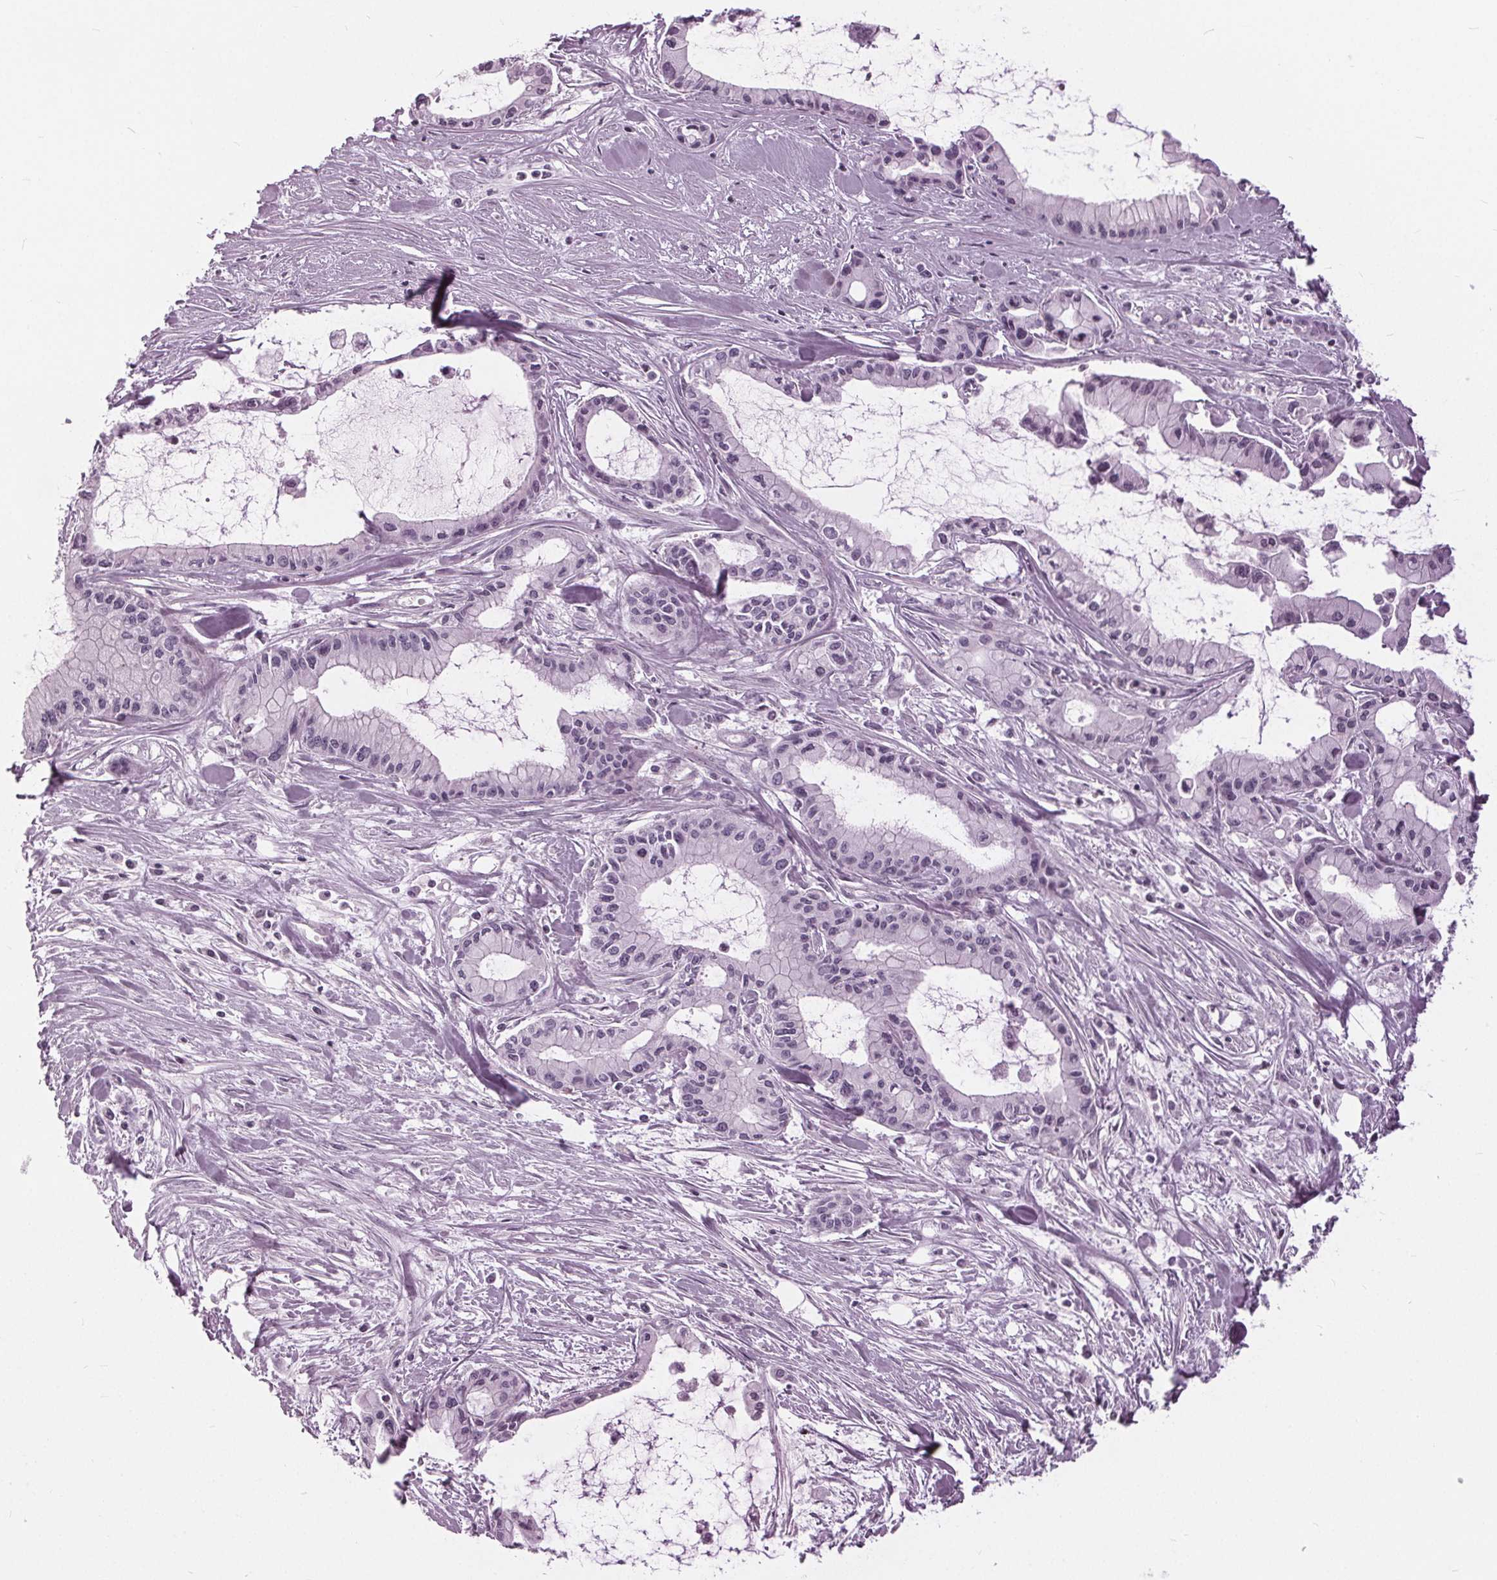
{"staining": {"intensity": "negative", "quantity": "none", "location": "none"}, "tissue": "pancreatic cancer", "cell_type": "Tumor cells", "image_type": "cancer", "snomed": [{"axis": "morphology", "description": "Adenocarcinoma, NOS"}, {"axis": "topography", "description": "Pancreas"}], "caption": "Tumor cells are negative for protein expression in human pancreatic adenocarcinoma.", "gene": "SLC9A4", "patient": {"sex": "male", "age": 48}}